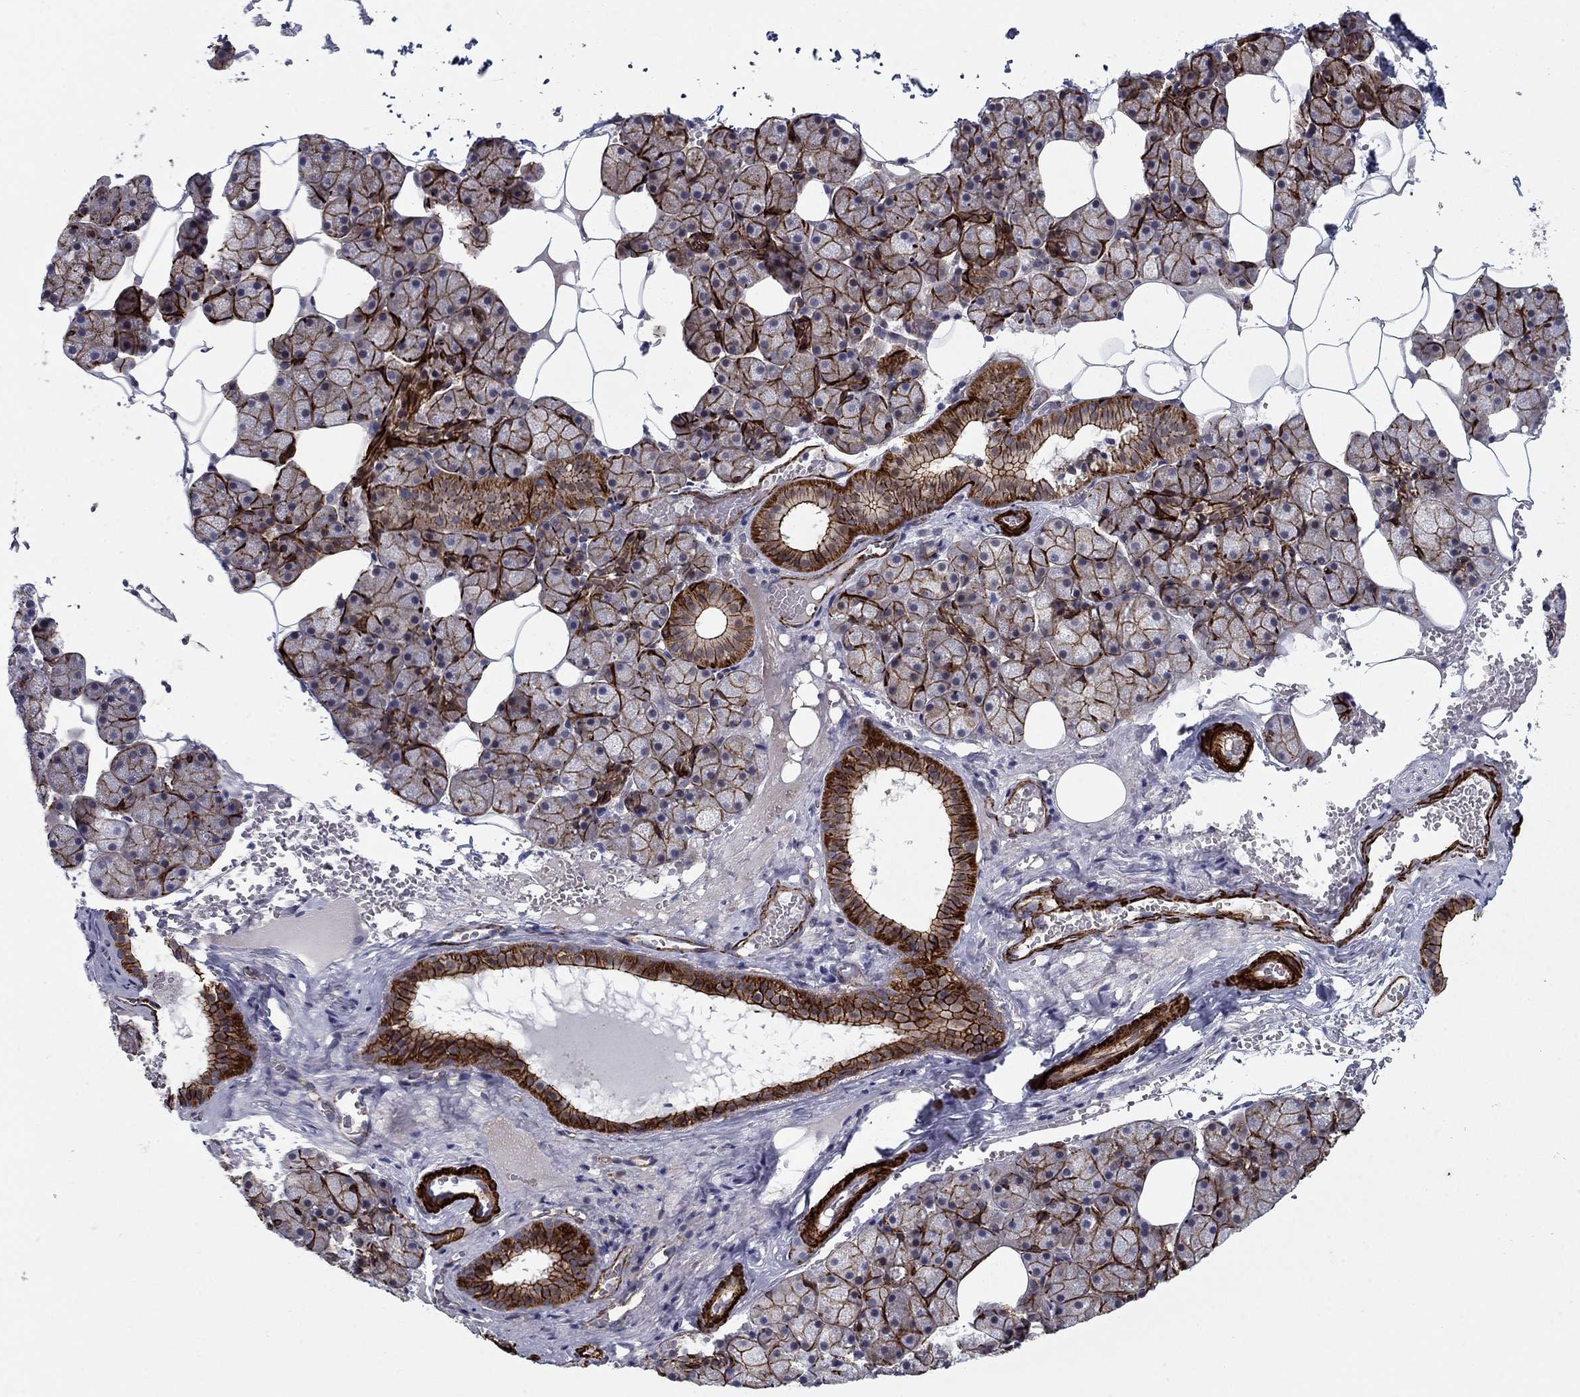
{"staining": {"intensity": "strong", "quantity": ">75%", "location": "cytoplasmic/membranous"}, "tissue": "salivary gland", "cell_type": "Glandular cells", "image_type": "normal", "snomed": [{"axis": "morphology", "description": "Normal tissue, NOS"}, {"axis": "topography", "description": "Salivary gland"}], "caption": "The histopathology image demonstrates immunohistochemical staining of benign salivary gland. There is strong cytoplasmic/membranous expression is appreciated in about >75% of glandular cells.", "gene": "KRBA1", "patient": {"sex": "male", "age": 38}}